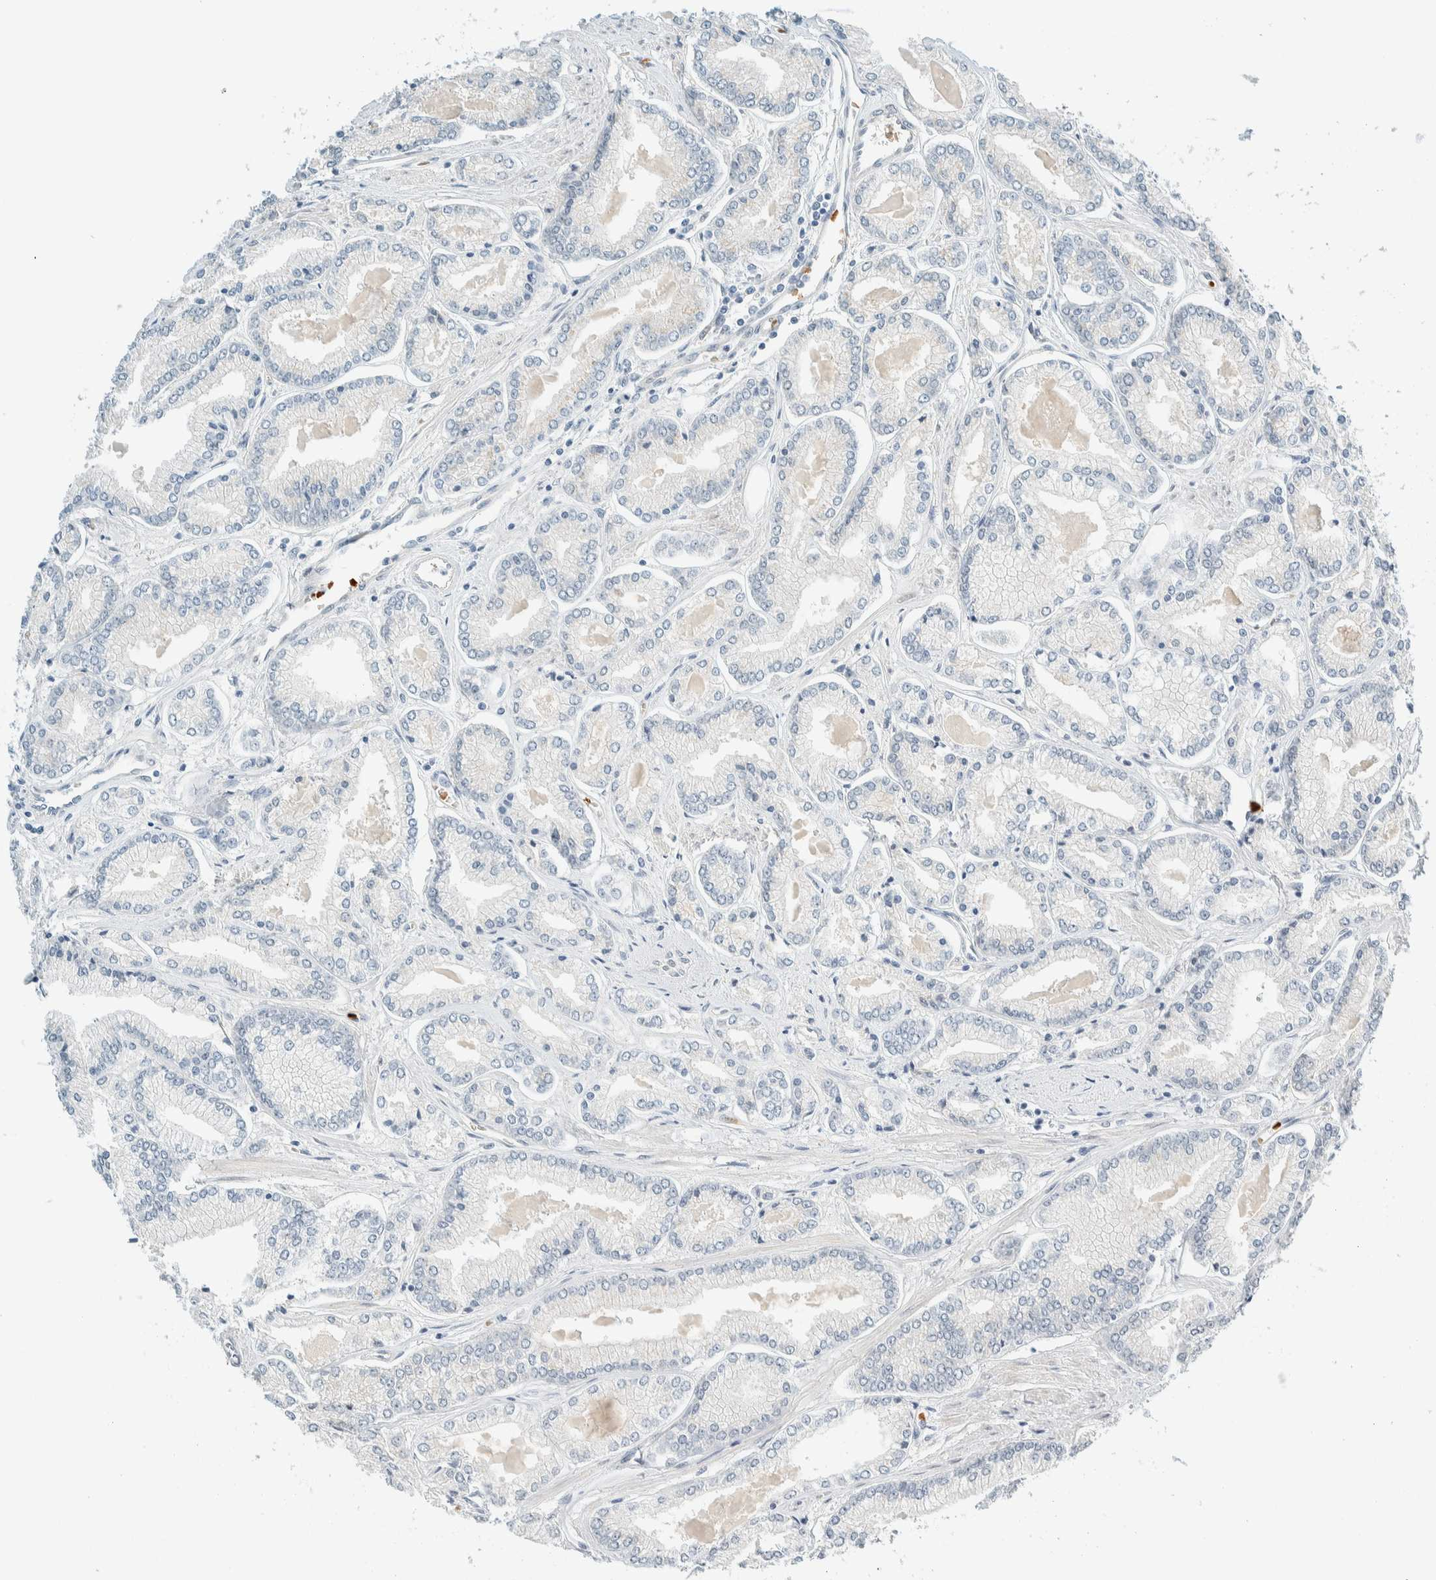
{"staining": {"intensity": "negative", "quantity": "none", "location": "none"}, "tissue": "prostate cancer", "cell_type": "Tumor cells", "image_type": "cancer", "snomed": [{"axis": "morphology", "description": "Adenocarcinoma, Low grade"}, {"axis": "topography", "description": "Prostate"}], "caption": "DAB (3,3'-diaminobenzidine) immunohistochemical staining of human adenocarcinoma (low-grade) (prostate) displays no significant expression in tumor cells.", "gene": "TSTD2", "patient": {"sex": "male", "age": 52}}